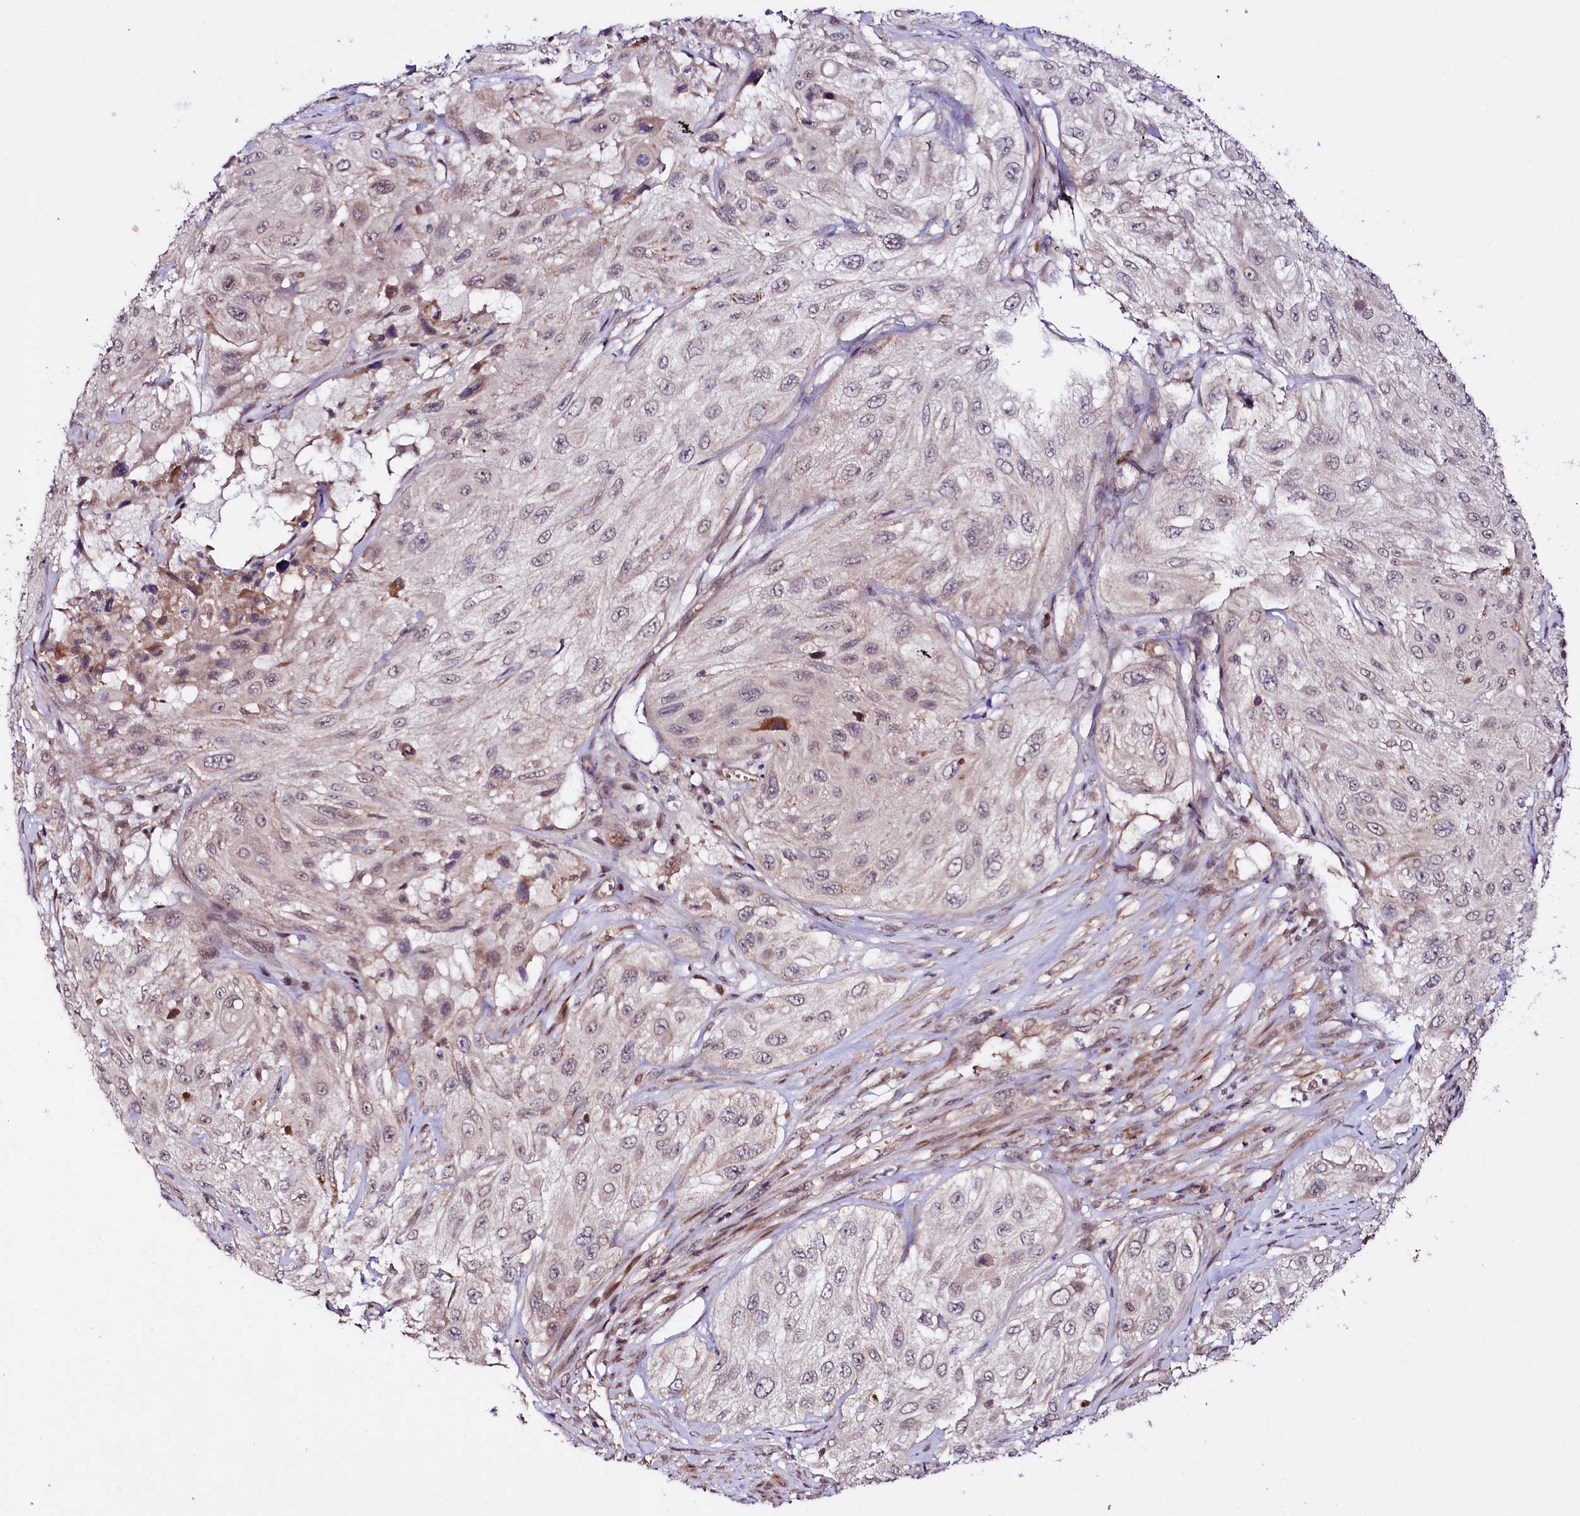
{"staining": {"intensity": "weak", "quantity": "<25%", "location": "cytoplasmic/membranous"}, "tissue": "cervical cancer", "cell_type": "Tumor cells", "image_type": "cancer", "snomed": [{"axis": "morphology", "description": "Squamous cell carcinoma, NOS"}, {"axis": "topography", "description": "Cervix"}], "caption": "An image of cervical cancer (squamous cell carcinoma) stained for a protein displays no brown staining in tumor cells. (DAB immunohistochemistry with hematoxylin counter stain).", "gene": "TAFAZZIN", "patient": {"sex": "female", "age": 42}}